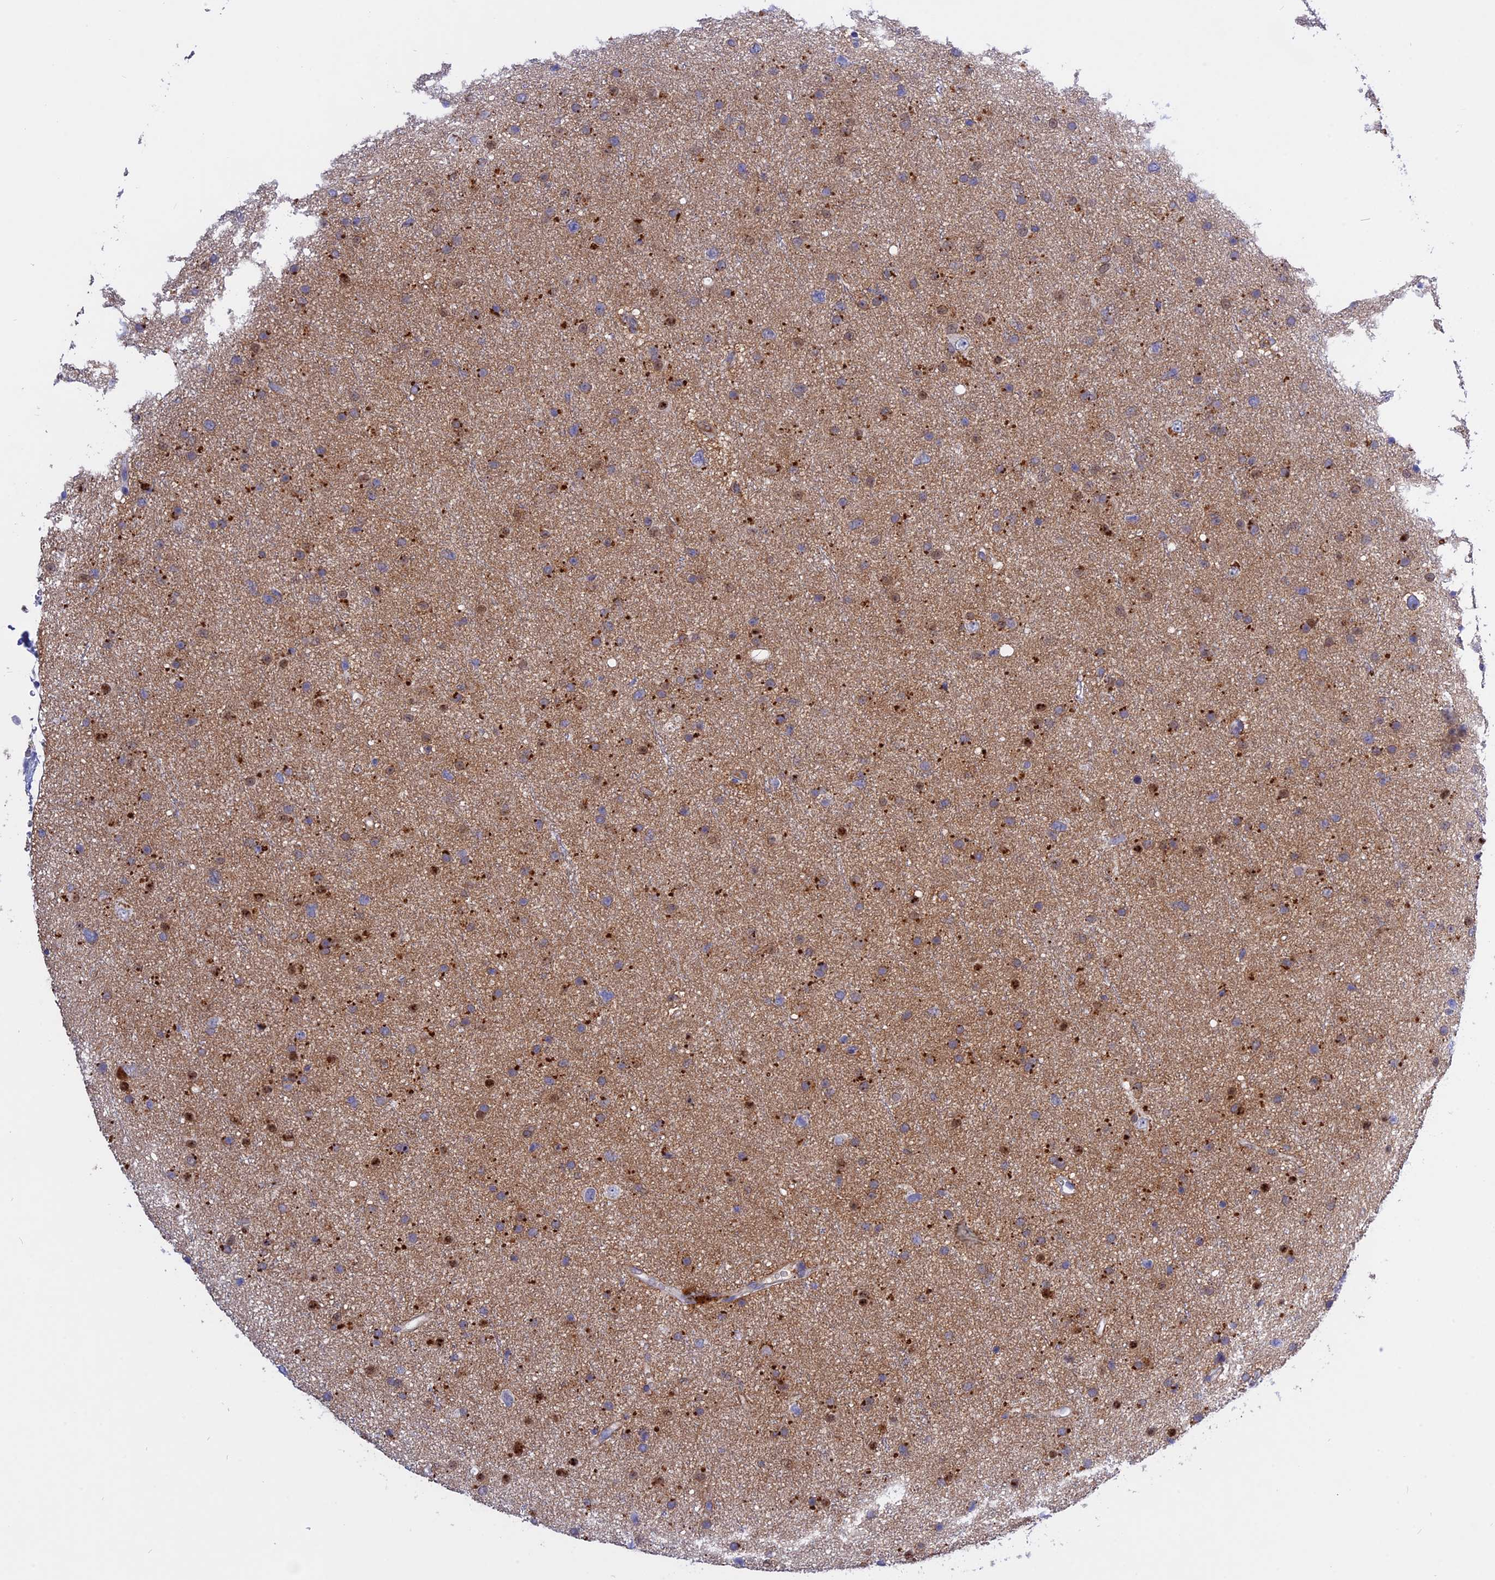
{"staining": {"intensity": "moderate", "quantity": ">75%", "location": "cytoplasmic/membranous"}, "tissue": "glioma", "cell_type": "Tumor cells", "image_type": "cancer", "snomed": [{"axis": "morphology", "description": "Glioma, malignant, Low grade"}, {"axis": "topography", "description": "Cerebral cortex"}], "caption": "Moderate cytoplasmic/membranous positivity is appreciated in about >75% of tumor cells in glioma.", "gene": "GK5", "patient": {"sex": "female", "age": 39}}